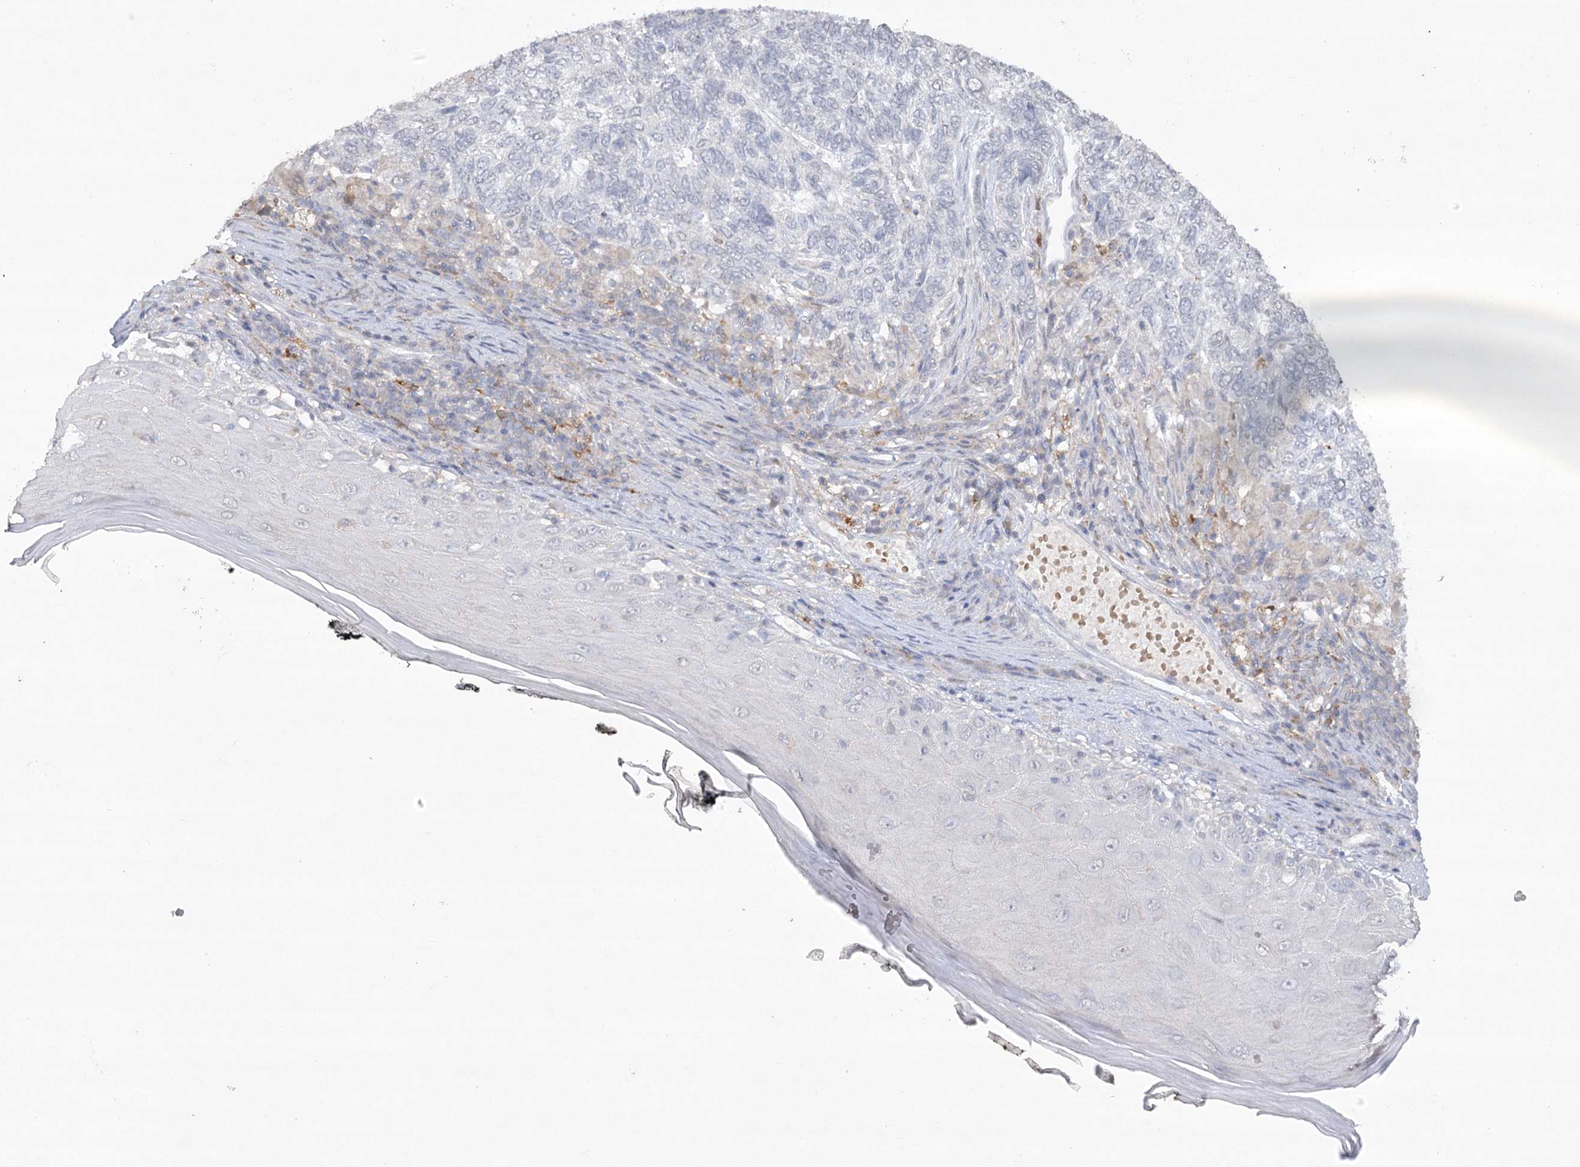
{"staining": {"intensity": "negative", "quantity": "none", "location": "none"}, "tissue": "skin cancer", "cell_type": "Tumor cells", "image_type": "cancer", "snomed": [{"axis": "morphology", "description": "Basal cell carcinoma"}, {"axis": "topography", "description": "Skin"}], "caption": "Immunohistochemistry (IHC) of skin cancer displays no expression in tumor cells.", "gene": "TRAF3IP1", "patient": {"sex": "female", "age": 65}}